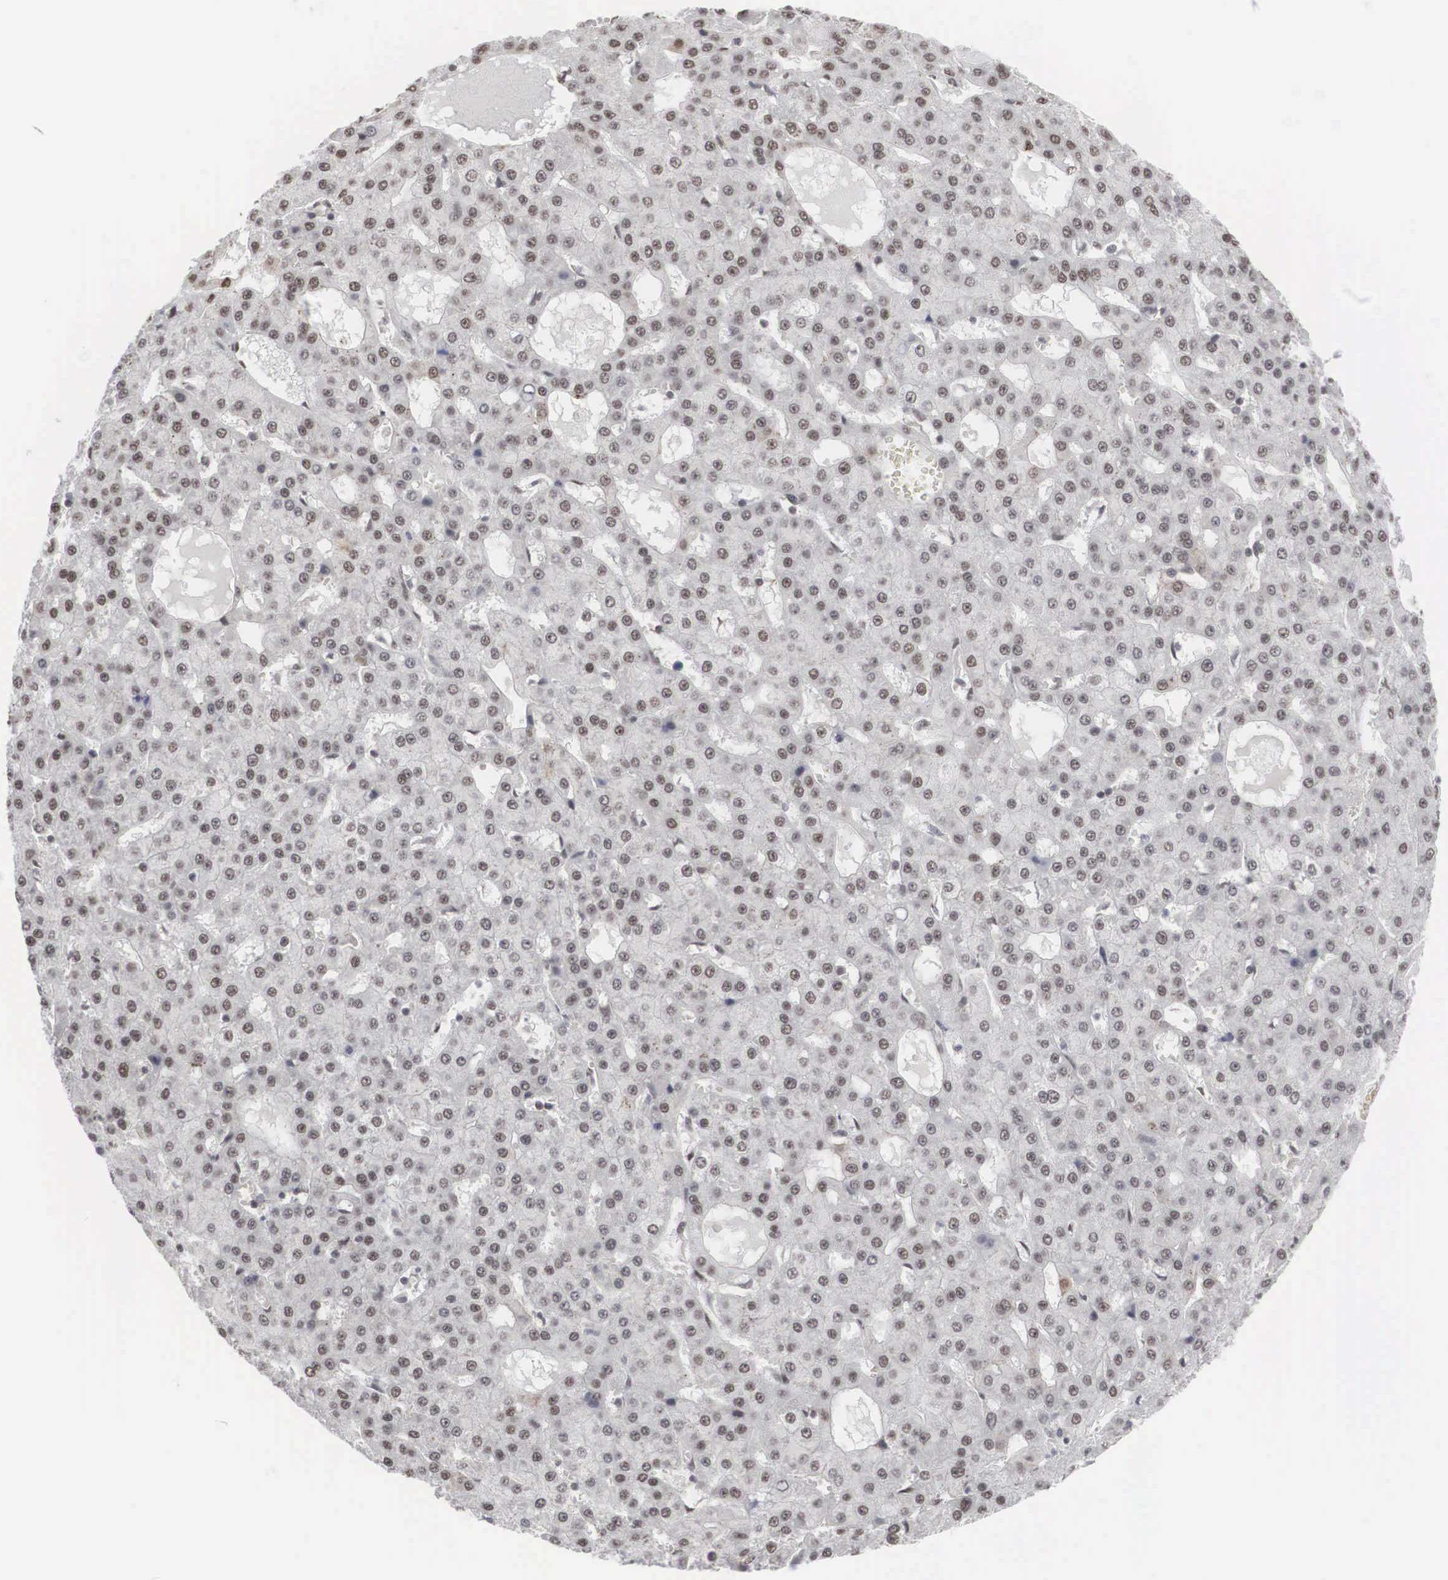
{"staining": {"intensity": "weak", "quantity": "<25%", "location": "cytoplasmic/membranous,nuclear"}, "tissue": "liver cancer", "cell_type": "Tumor cells", "image_type": "cancer", "snomed": [{"axis": "morphology", "description": "Carcinoma, Hepatocellular, NOS"}, {"axis": "topography", "description": "Liver"}], "caption": "IHC photomicrograph of neoplastic tissue: human liver hepatocellular carcinoma stained with DAB (3,3'-diaminobenzidine) demonstrates no significant protein staining in tumor cells. Nuclei are stained in blue.", "gene": "AUTS2", "patient": {"sex": "male", "age": 47}}